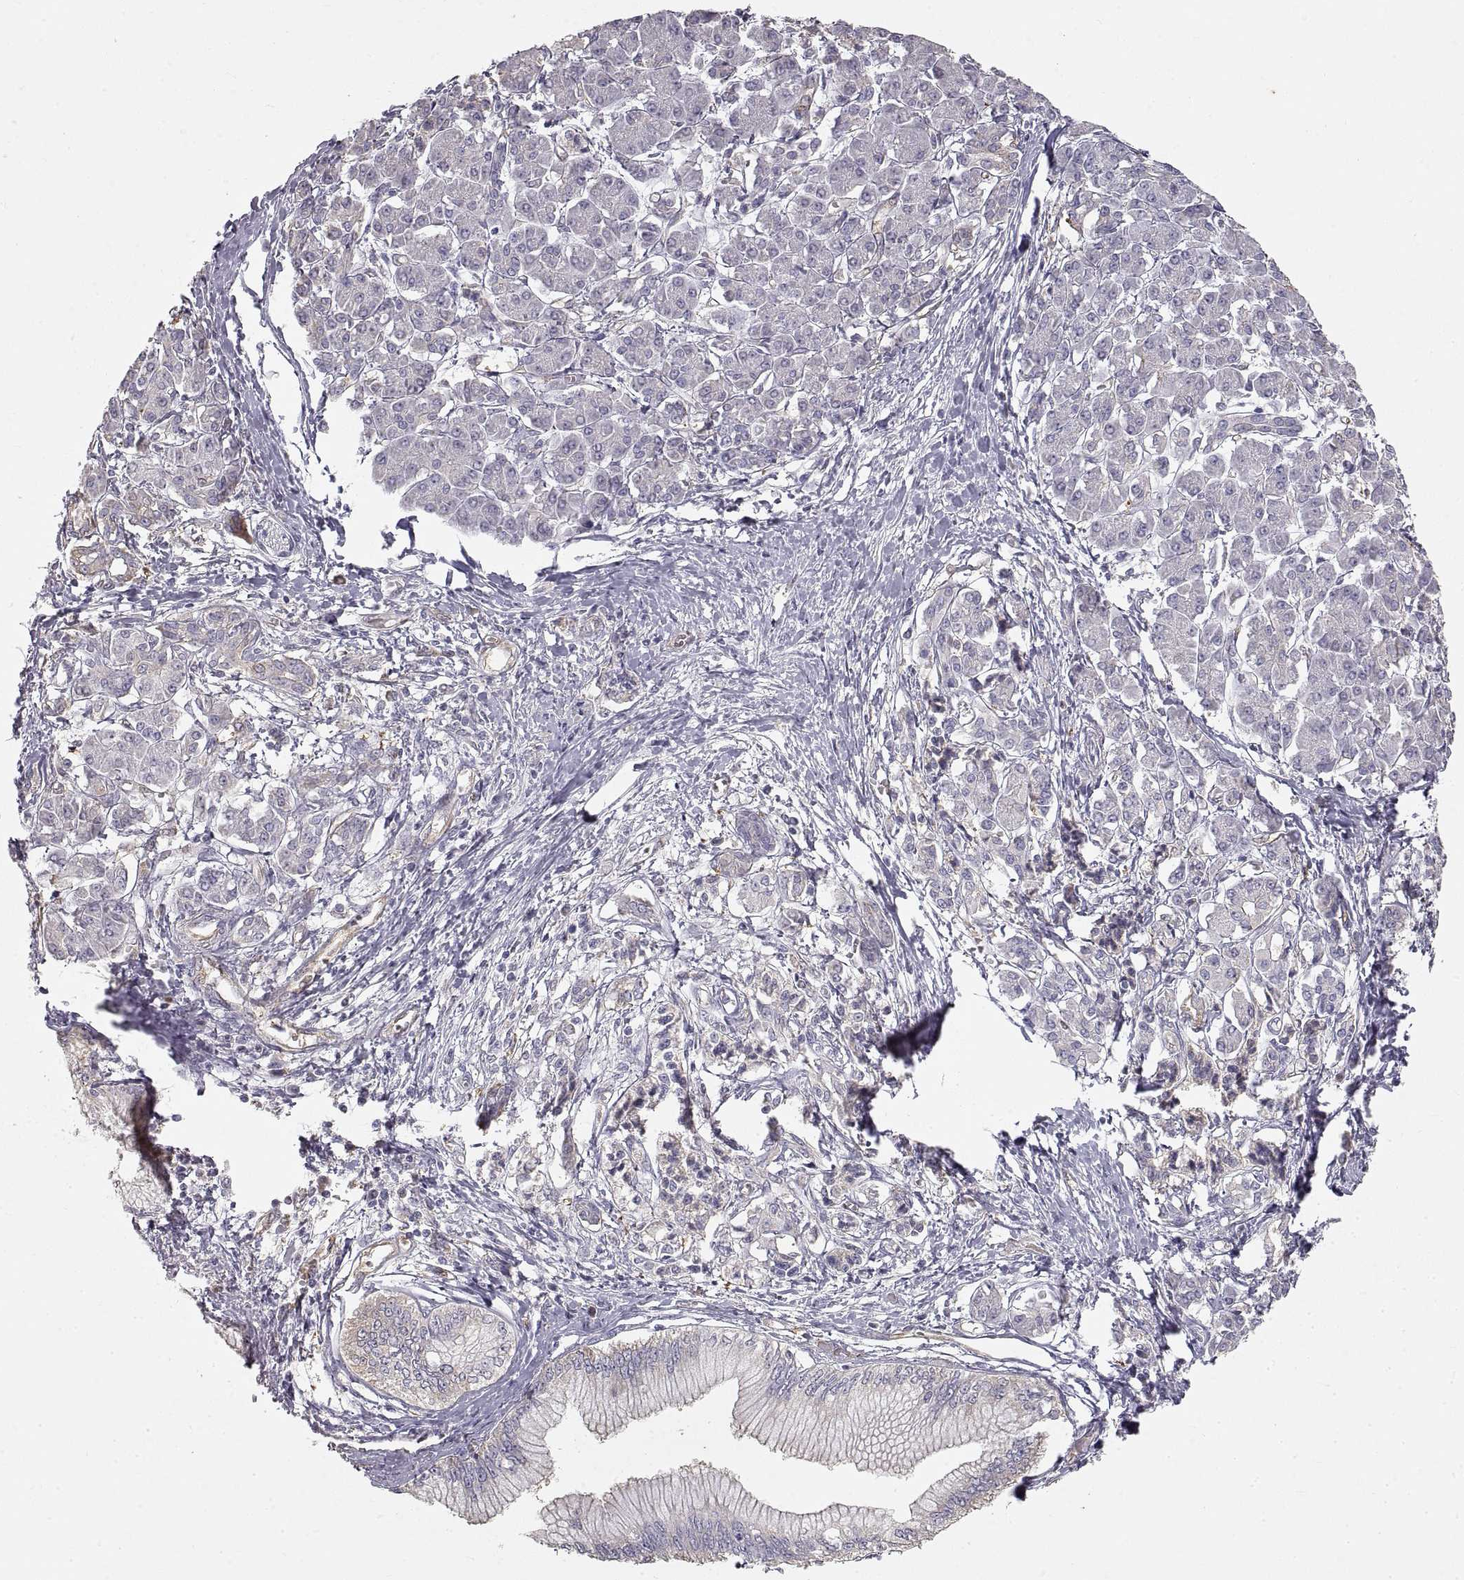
{"staining": {"intensity": "weak", "quantity": "<25%", "location": "cytoplasmic/membranous"}, "tissue": "pancreatic cancer", "cell_type": "Tumor cells", "image_type": "cancer", "snomed": [{"axis": "morphology", "description": "Adenocarcinoma, NOS"}, {"axis": "topography", "description": "Pancreas"}], "caption": "A photomicrograph of human pancreatic cancer (adenocarcinoma) is negative for staining in tumor cells. (Immunohistochemistry, brightfield microscopy, high magnification).", "gene": "HSP90AB1", "patient": {"sex": "female", "age": 68}}